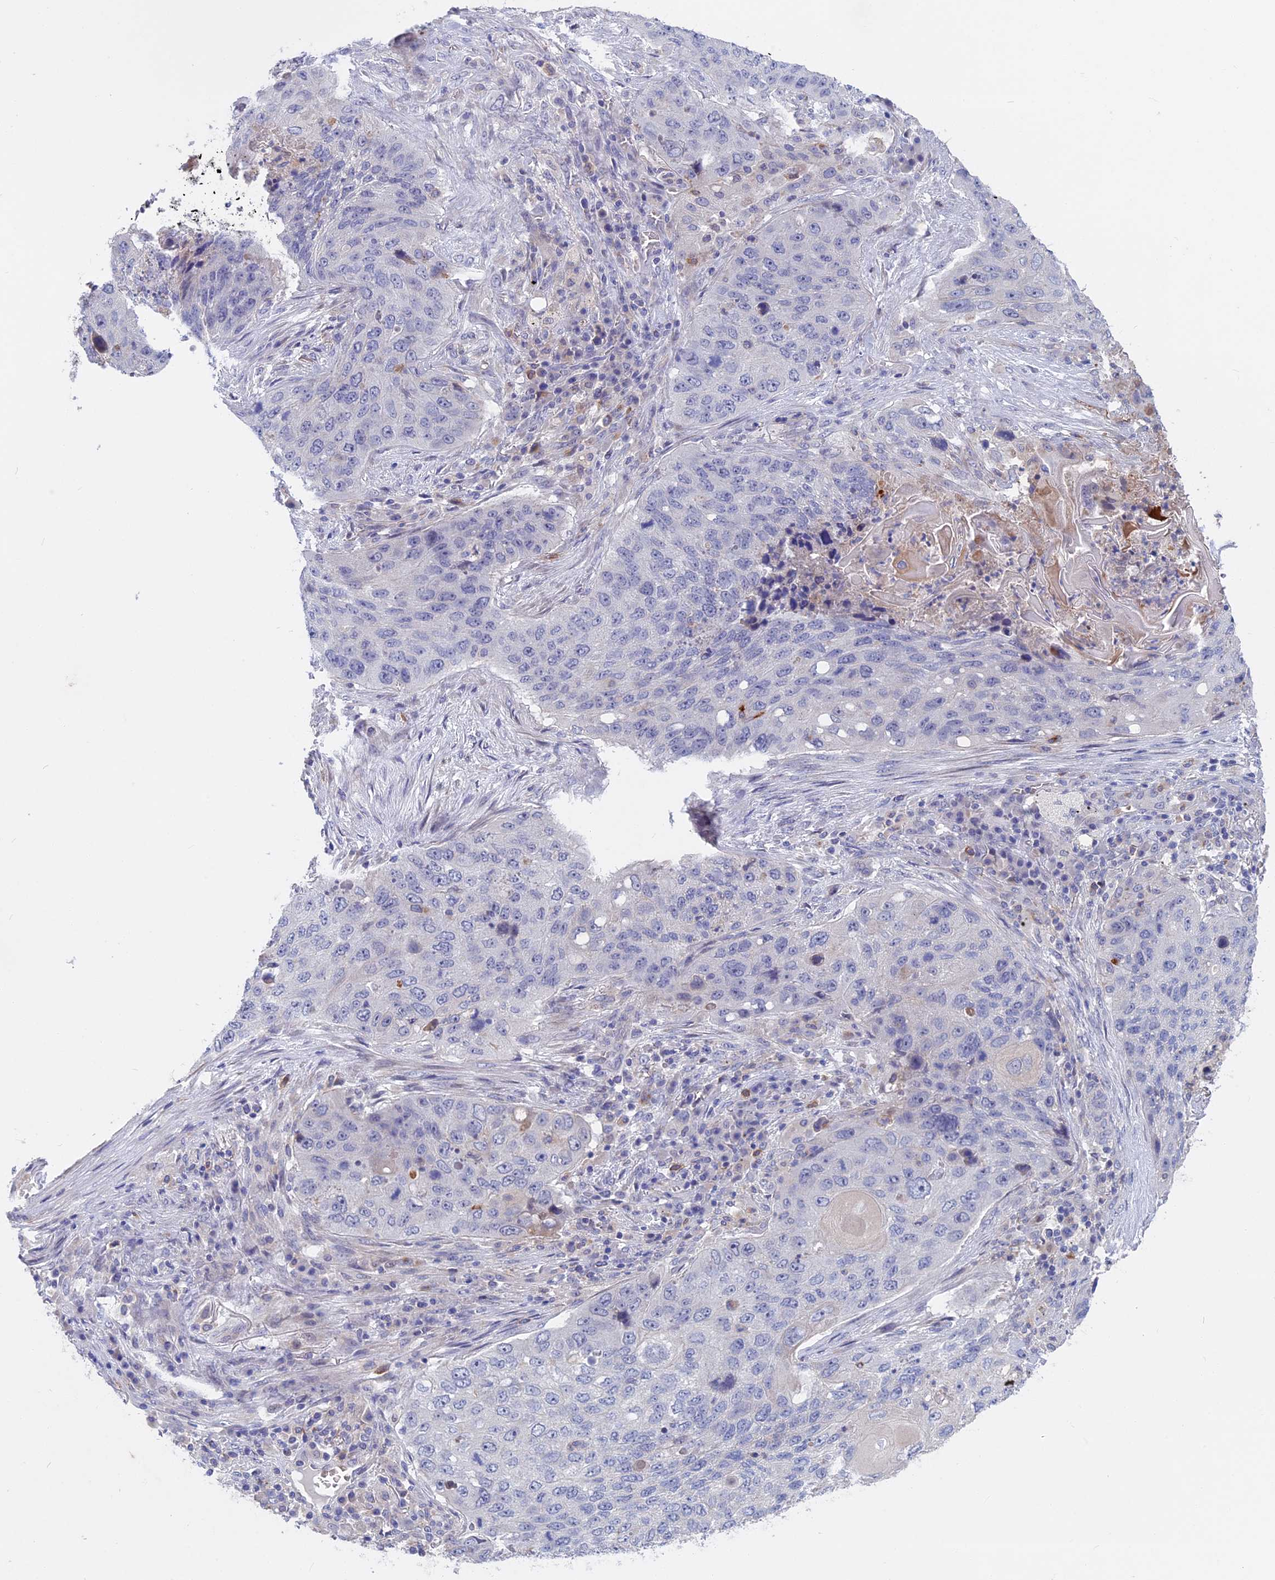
{"staining": {"intensity": "negative", "quantity": "none", "location": "none"}, "tissue": "lung cancer", "cell_type": "Tumor cells", "image_type": "cancer", "snomed": [{"axis": "morphology", "description": "Squamous cell carcinoma, NOS"}, {"axis": "topography", "description": "Lung"}], "caption": "High magnification brightfield microscopy of lung cancer (squamous cell carcinoma) stained with DAB (3,3'-diaminobenzidine) (brown) and counterstained with hematoxylin (blue): tumor cells show no significant positivity. The staining is performed using DAB brown chromogen with nuclei counter-stained in using hematoxylin.", "gene": "SLC2A6", "patient": {"sex": "female", "age": 63}}